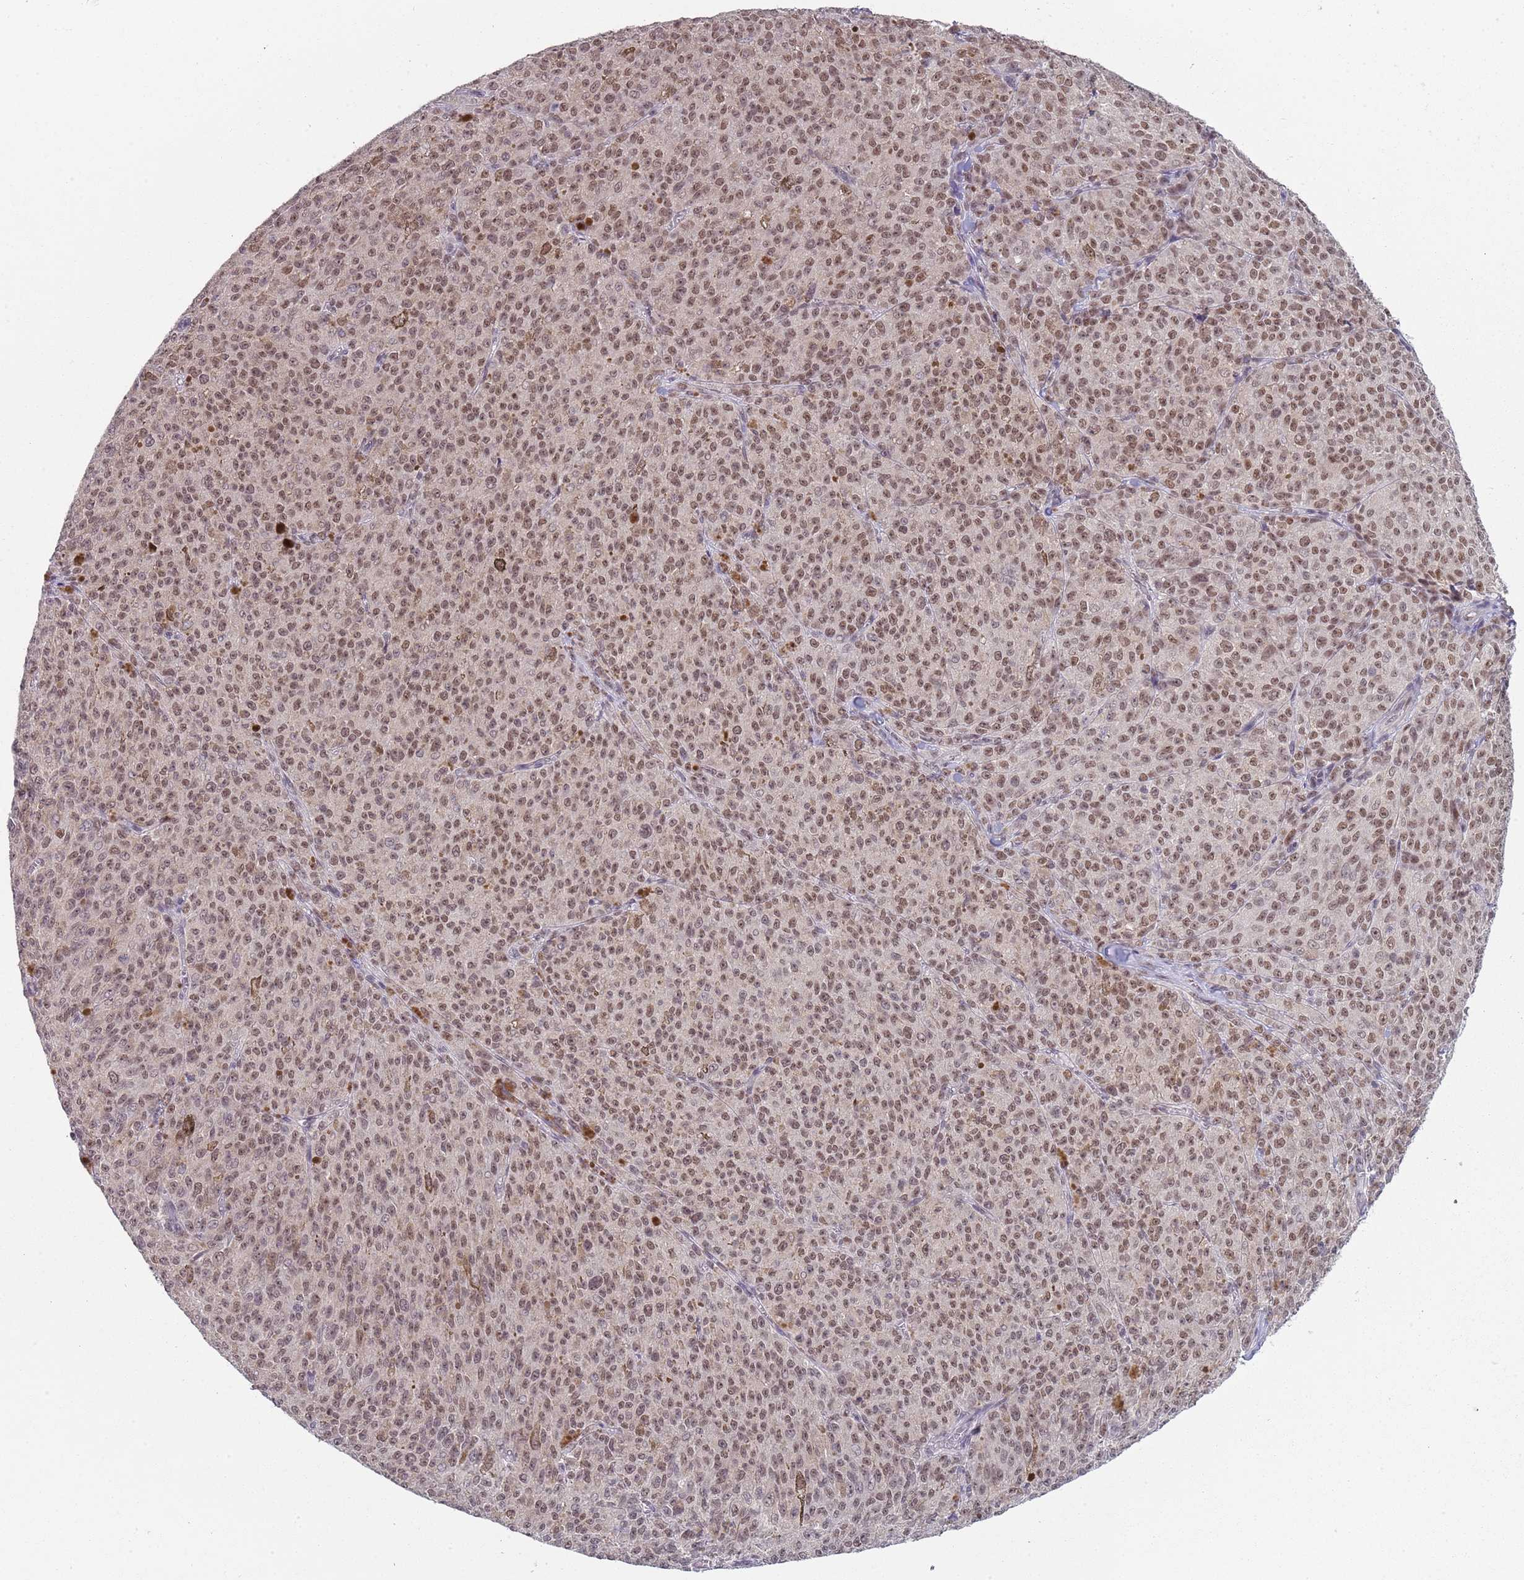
{"staining": {"intensity": "moderate", "quantity": ">75%", "location": "nuclear"}, "tissue": "melanoma", "cell_type": "Tumor cells", "image_type": "cancer", "snomed": [{"axis": "morphology", "description": "Malignant melanoma, NOS"}, {"axis": "topography", "description": "Skin"}], "caption": "Protein analysis of malignant melanoma tissue shows moderate nuclear expression in about >75% of tumor cells. Nuclei are stained in blue.", "gene": "SMARCAL1", "patient": {"sex": "female", "age": 52}}